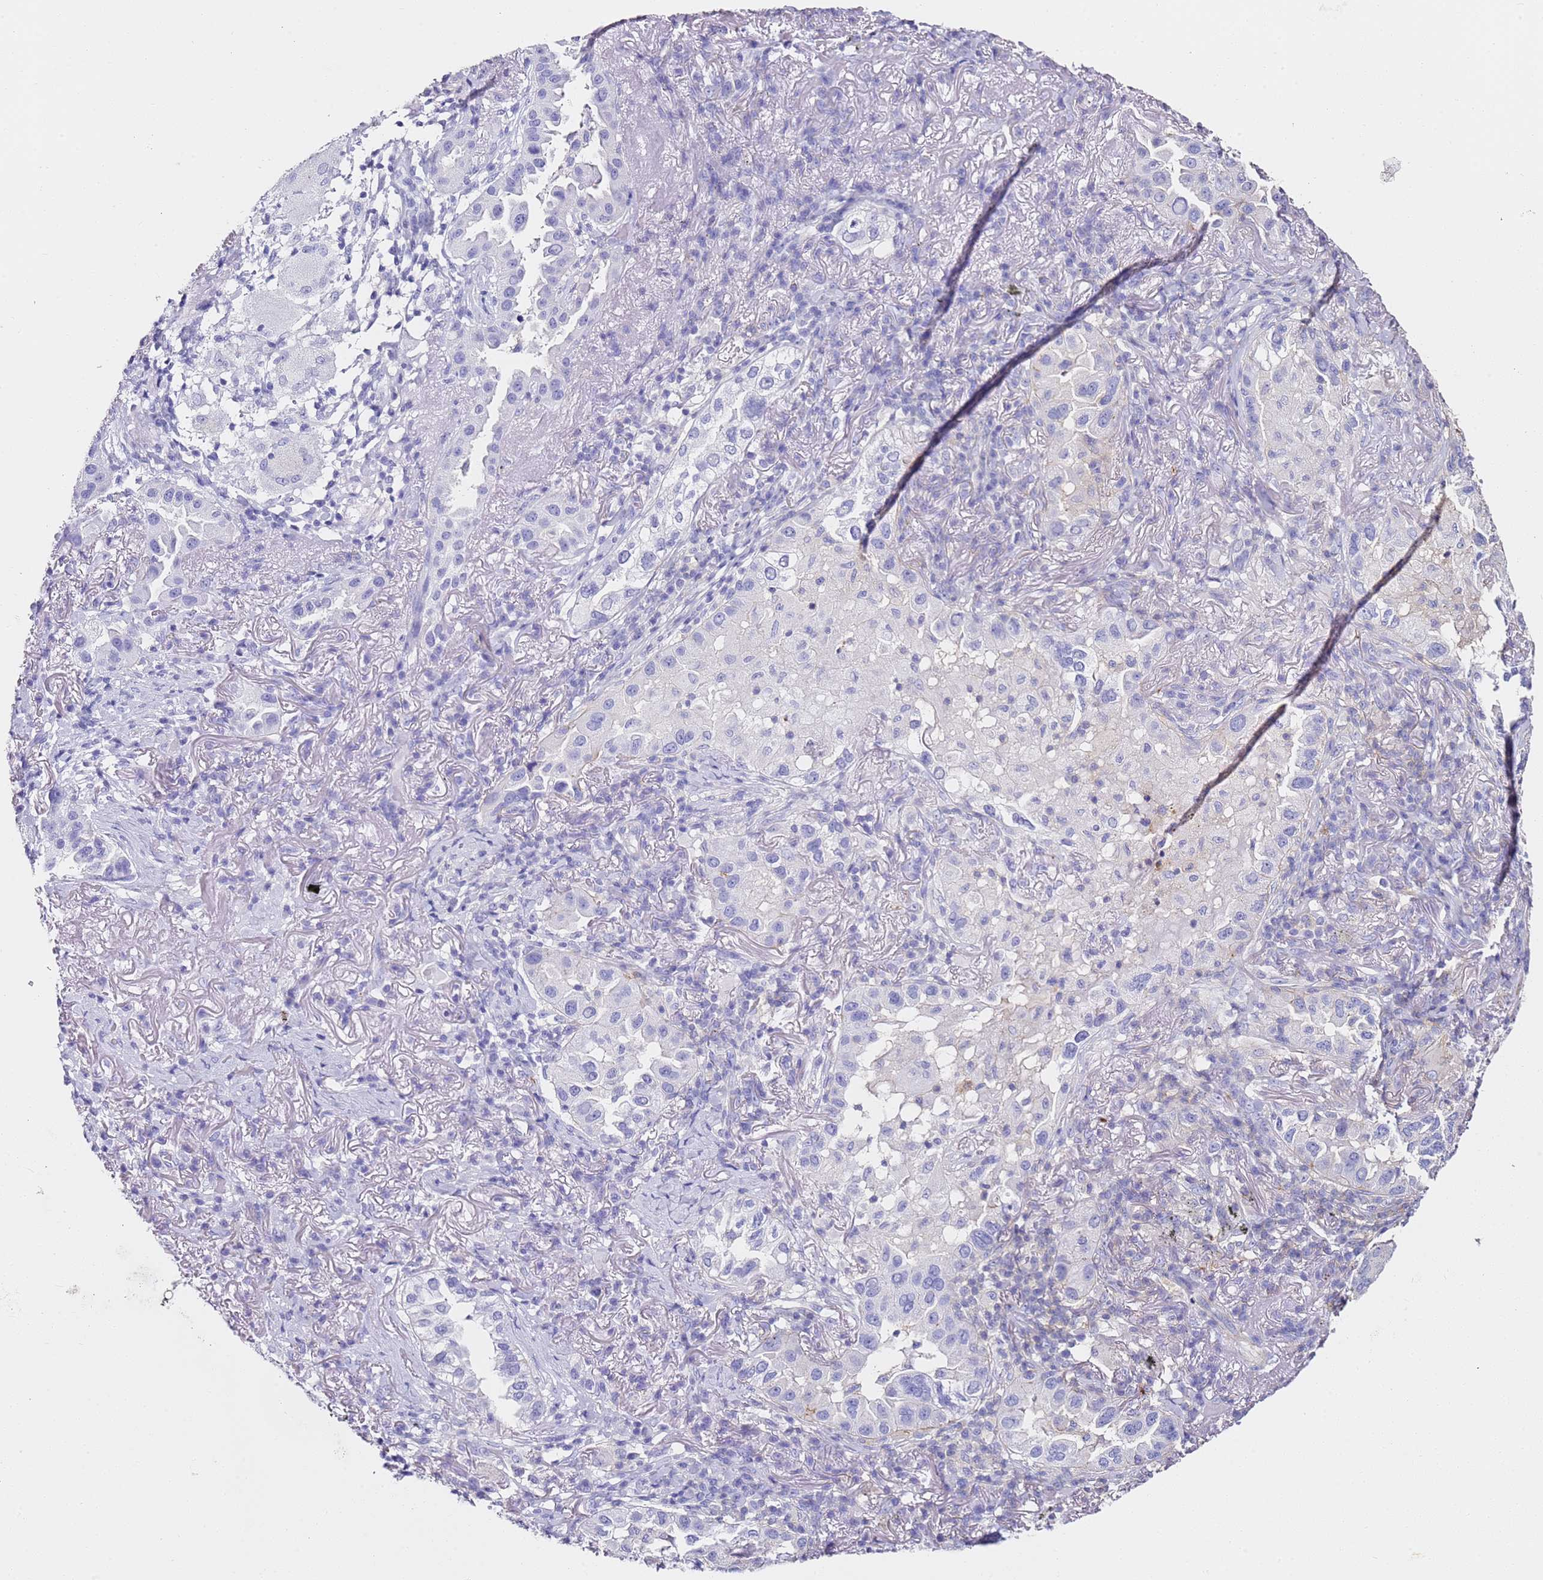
{"staining": {"intensity": "negative", "quantity": "none", "location": "none"}, "tissue": "lung cancer", "cell_type": "Tumor cells", "image_type": "cancer", "snomed": [{"axis": "morphology", "description": "Adenocarcinoma, NOS"}, {"axis": "topography", "description": "Lung"}], "caption": "Immunohistochemistry photomicrograph of neoplastic tissue: human lung cancer stained with DAB exhibits no significant protein positivity in tumor cells.", "gene": "ZNF671", "patient": {"sex": "female", "age": 69}}